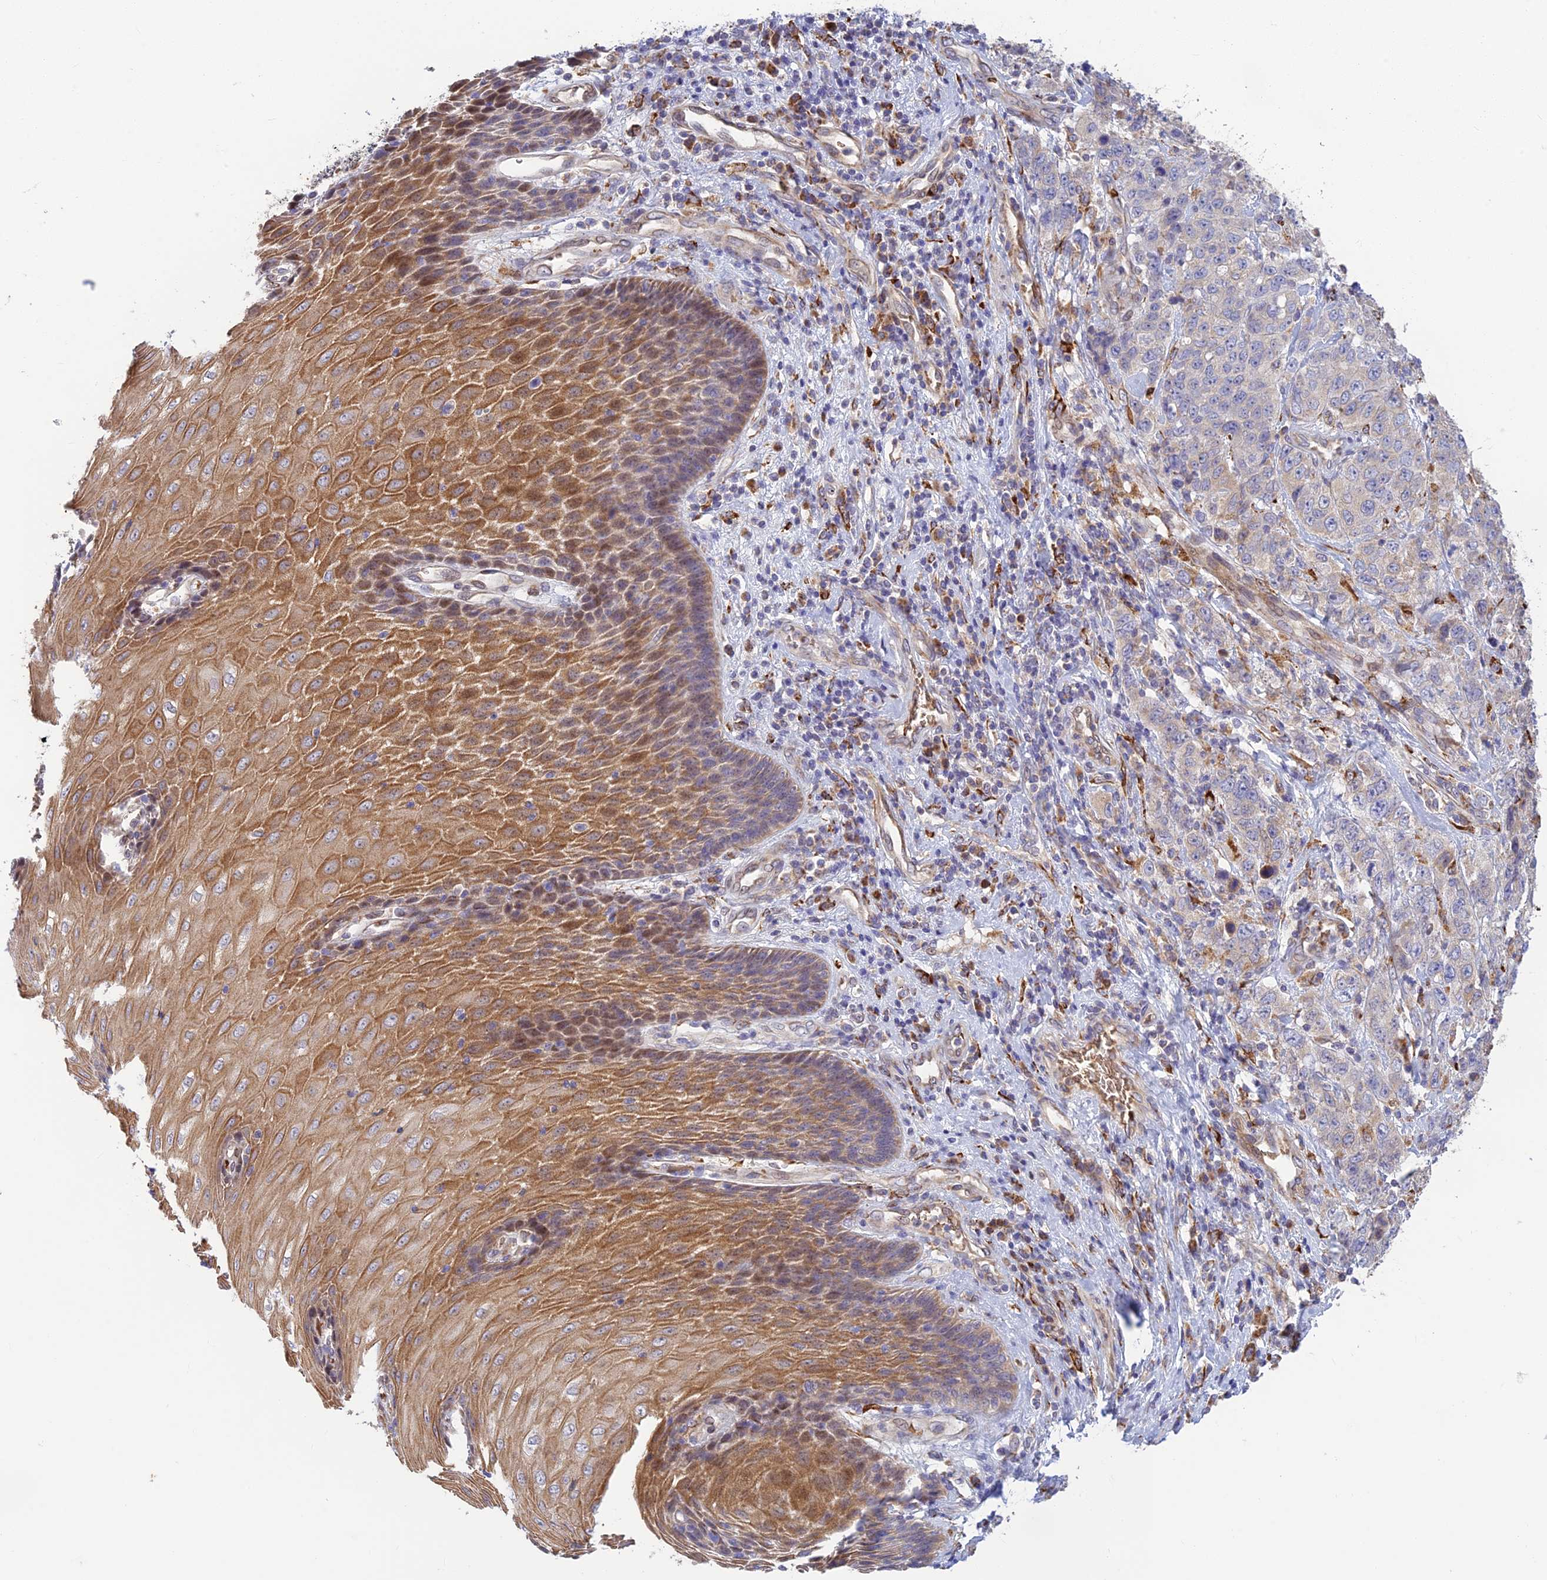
{"staining": {"intensity": "negative", "quantity": "none", "location": "none"}, "tissue": "stomach cancer", "cell_type": "Tumor cells", "image_type": "cancer", "snomed": [{"axis": "morphology", "description": "Adenocarcinoma, NOS"}, {"axis": "topography", "description": "Stomach"}], "caption": "The immunohistochemistry micrograph has no significant expression in tumor cells of stomach adenocarcinoma tissue.", "gene": "UFSP2", "patient": {"sex": "male", "age": 48}}